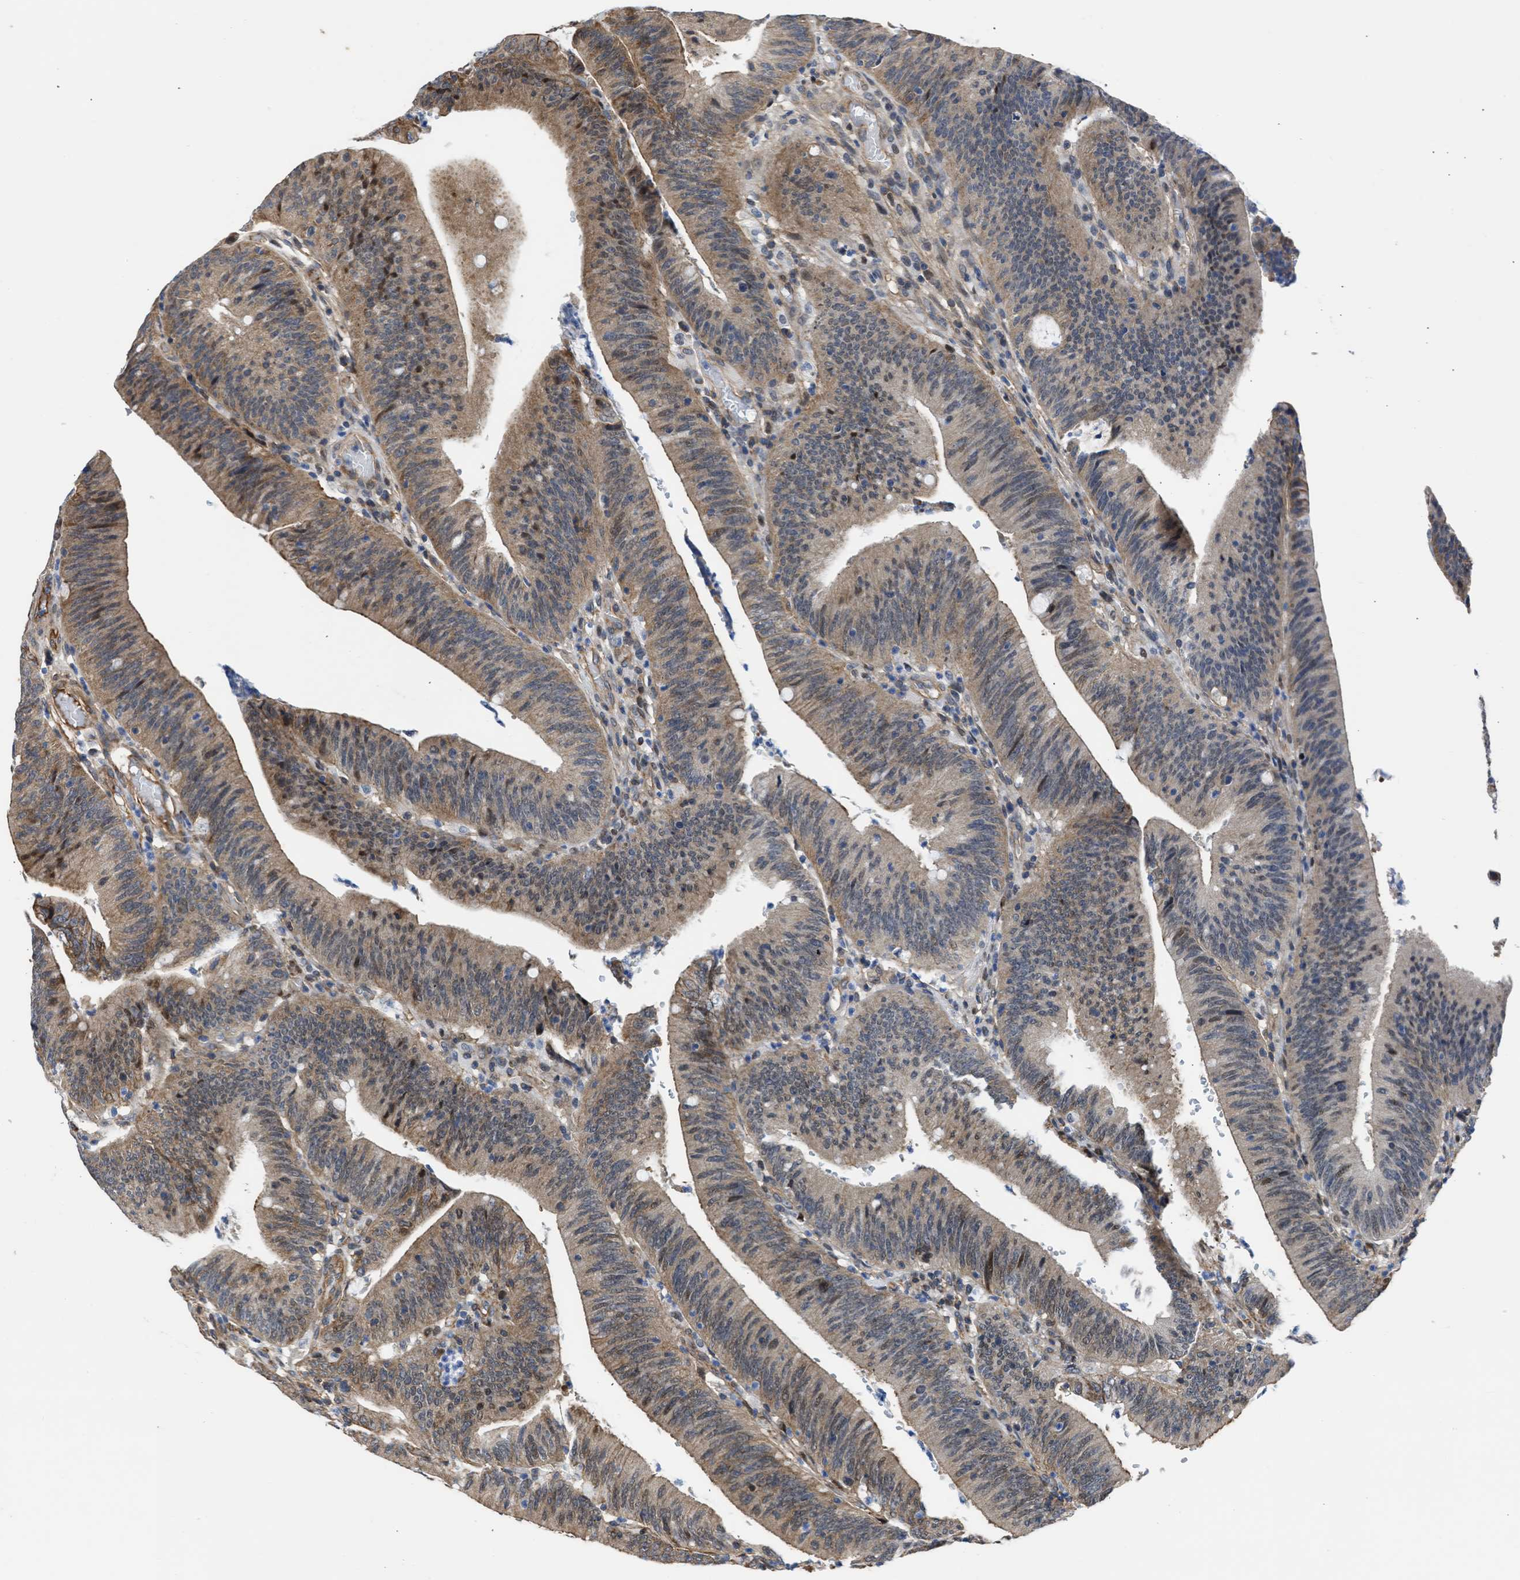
{"staining": {"intensity": "moderate", "quantity": "<25%", "location": "cytoplasmic/membranous,nuclear"}, "tissue": "colorectal cancer", "cell_type": "Tumor cells", "image_type": "cancer", "snomed": [{"axis": "morphology", "description": "Normal tissue, NOS"}, {"axis": "morphology", "description": "Adenocarcinoma, NOS"}, {"axis": "topography", "description": "Rectum"}], "caption": "This micrograph demonstrates IHC staining of human adenocarcinoma (colorectal), with low moderate cytoplasmic/membranous and nuclear staining in approximately <25% of tumor cells.", "gene": "MAS1L", "patient": {"sex": "female", "age": 66}}